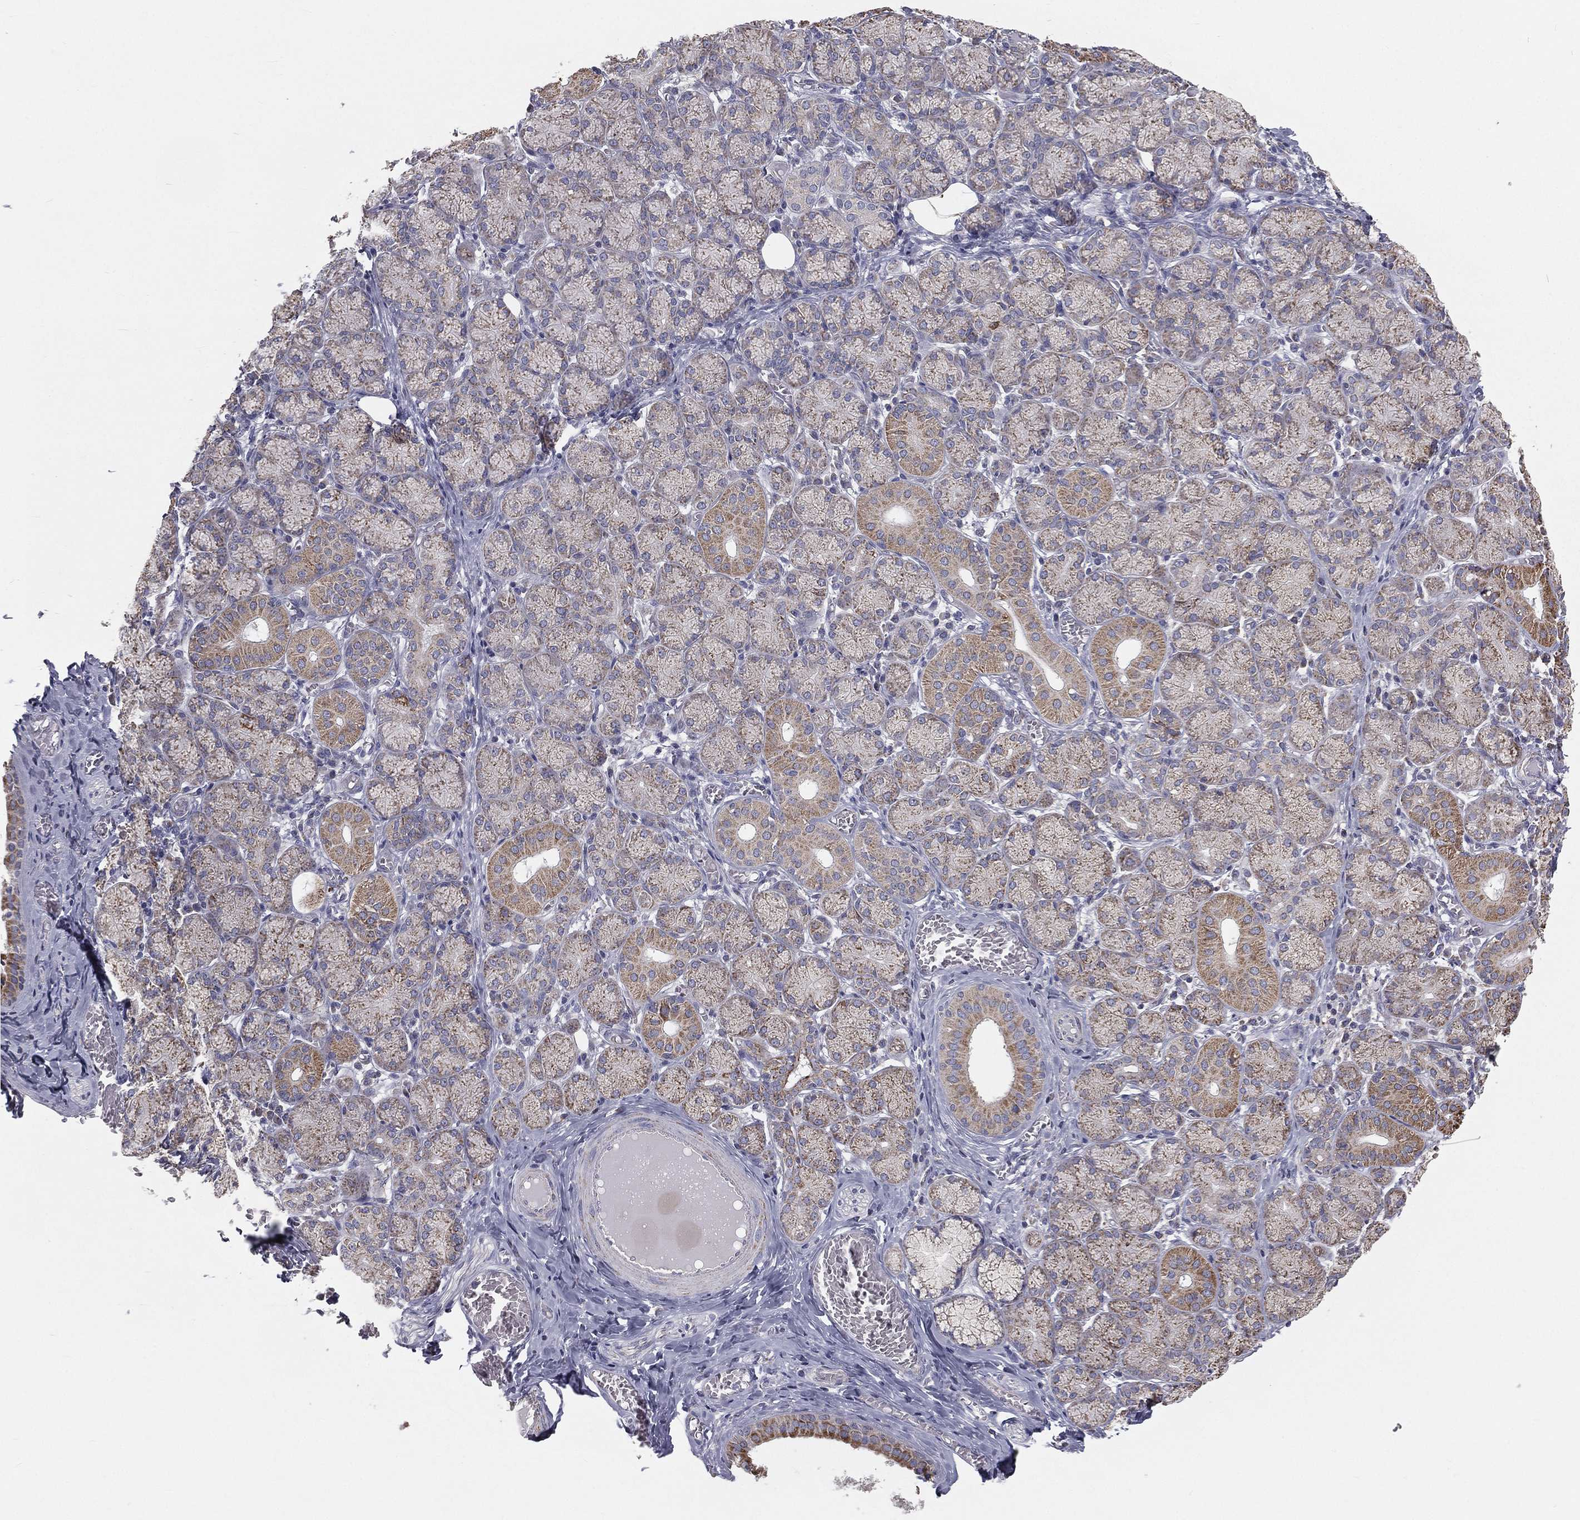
{"staining": {"intensity": "moderate", "quantity": "<25%", "location": "cytoplasmic/membranous"}, "tissue": "salivary gland", "cell_type": "Glandular cells", "image_type": "normal", "snomed": [{"axis": "morphology", "description": "Normal tissue, NOS"}, {"axis": "topography", "description": "Salivary gland"}, {"axis": "topography", "description": "Peripheral nerve tissue"}], "caption": "Moderate cytoplasmic/membranous expression for a protein is seen in approximately <25% of glandular cells of unremarkable salivary gland using immunohistochemistry (IHC).", "gene": "HADH", "patient": {"sex": "female", "age": 24}}